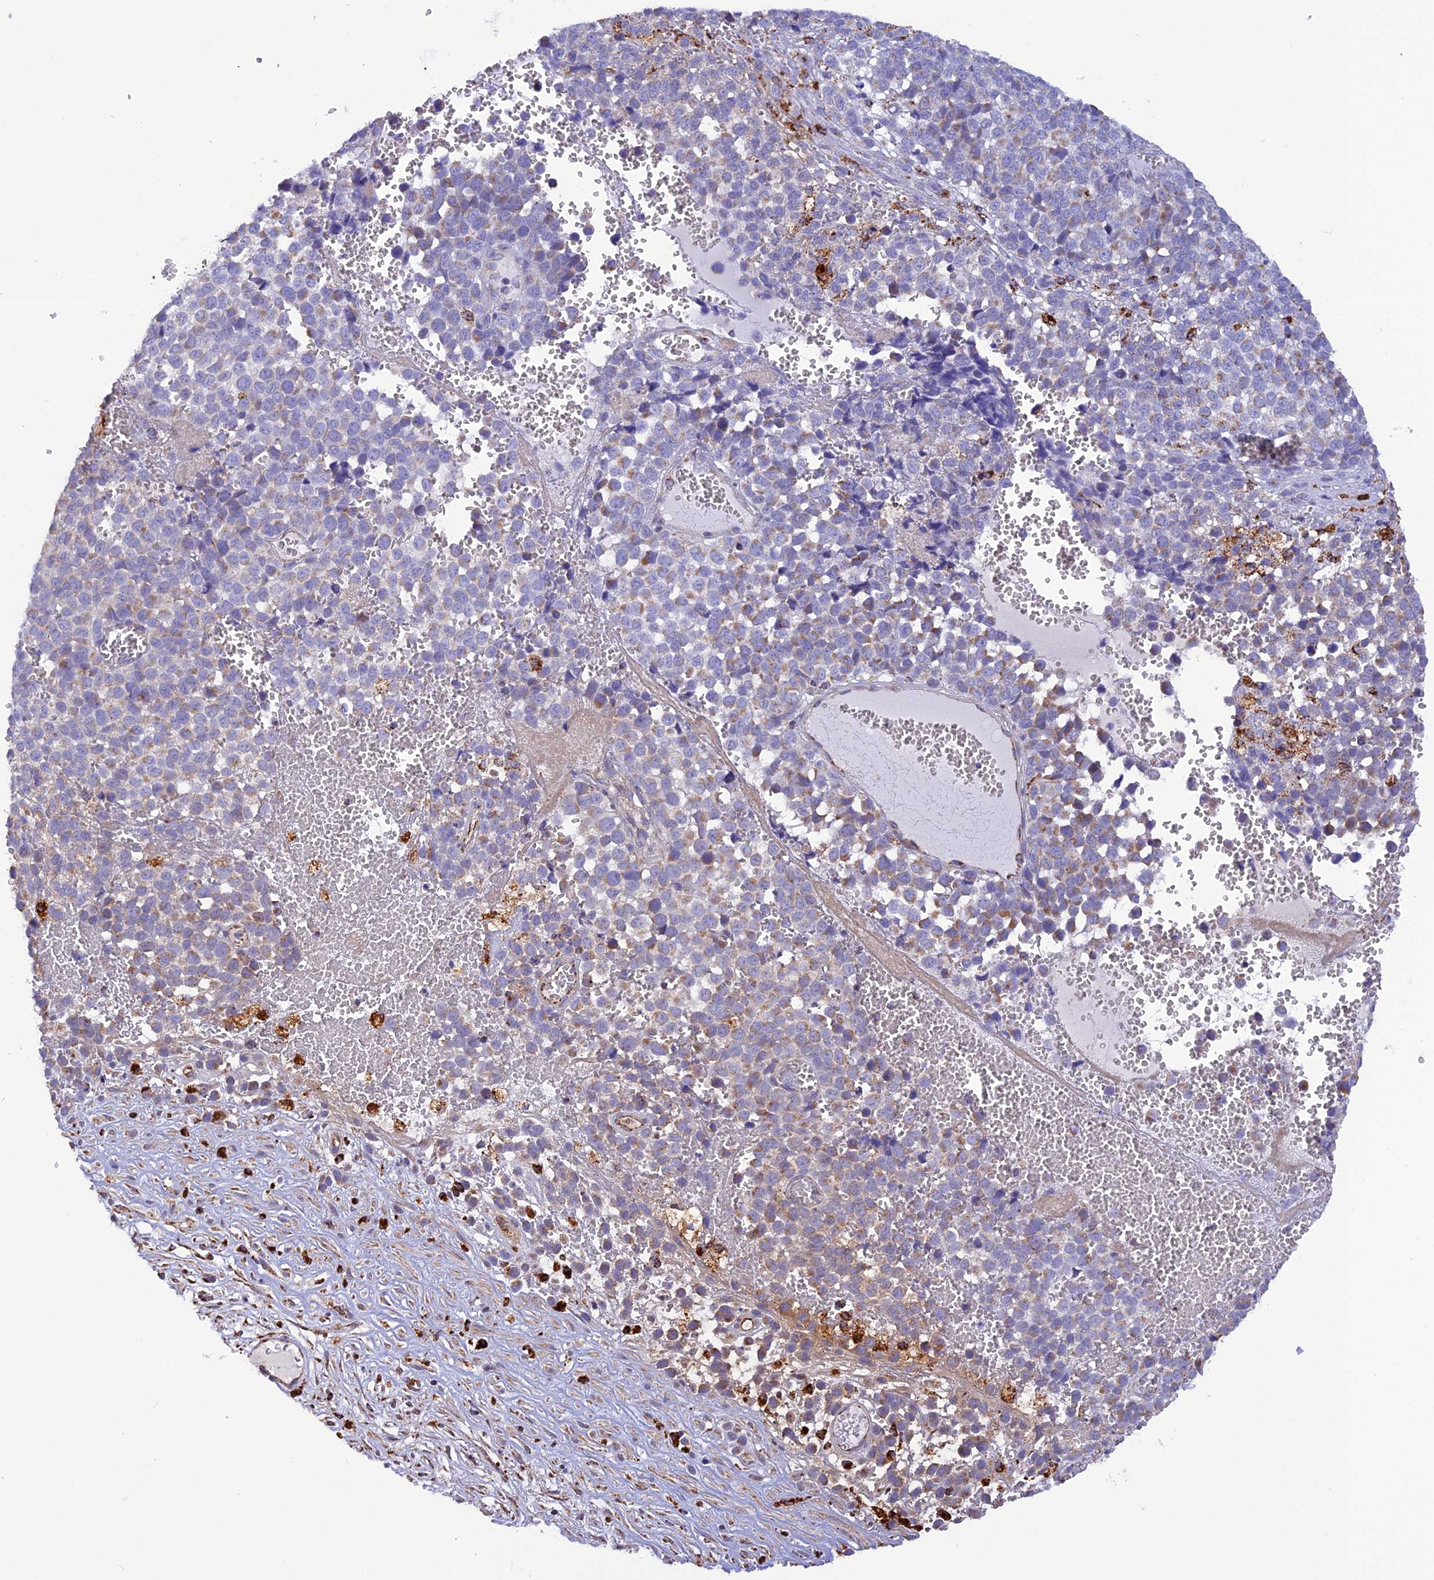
{"staining": {"intensity": "weak", "quantity": "<25%", "location": "cytoplasmic/membranous"}, "tissue": "melanoma", "cell_type": "Tumor cells", "image_type": "cancer", "snomed": [{"axis": "morphology", "description": "Malignant melanoma, NOS"}, {"axis": "topography", "description": "Nose, NOS"}], "caption": "DAB immunohistochemical staining of malignant melanoma demonstrates no significant staining in tumor cells.", "gene": "KCNG1", "patient": {"sex": "female", "age": 48}}